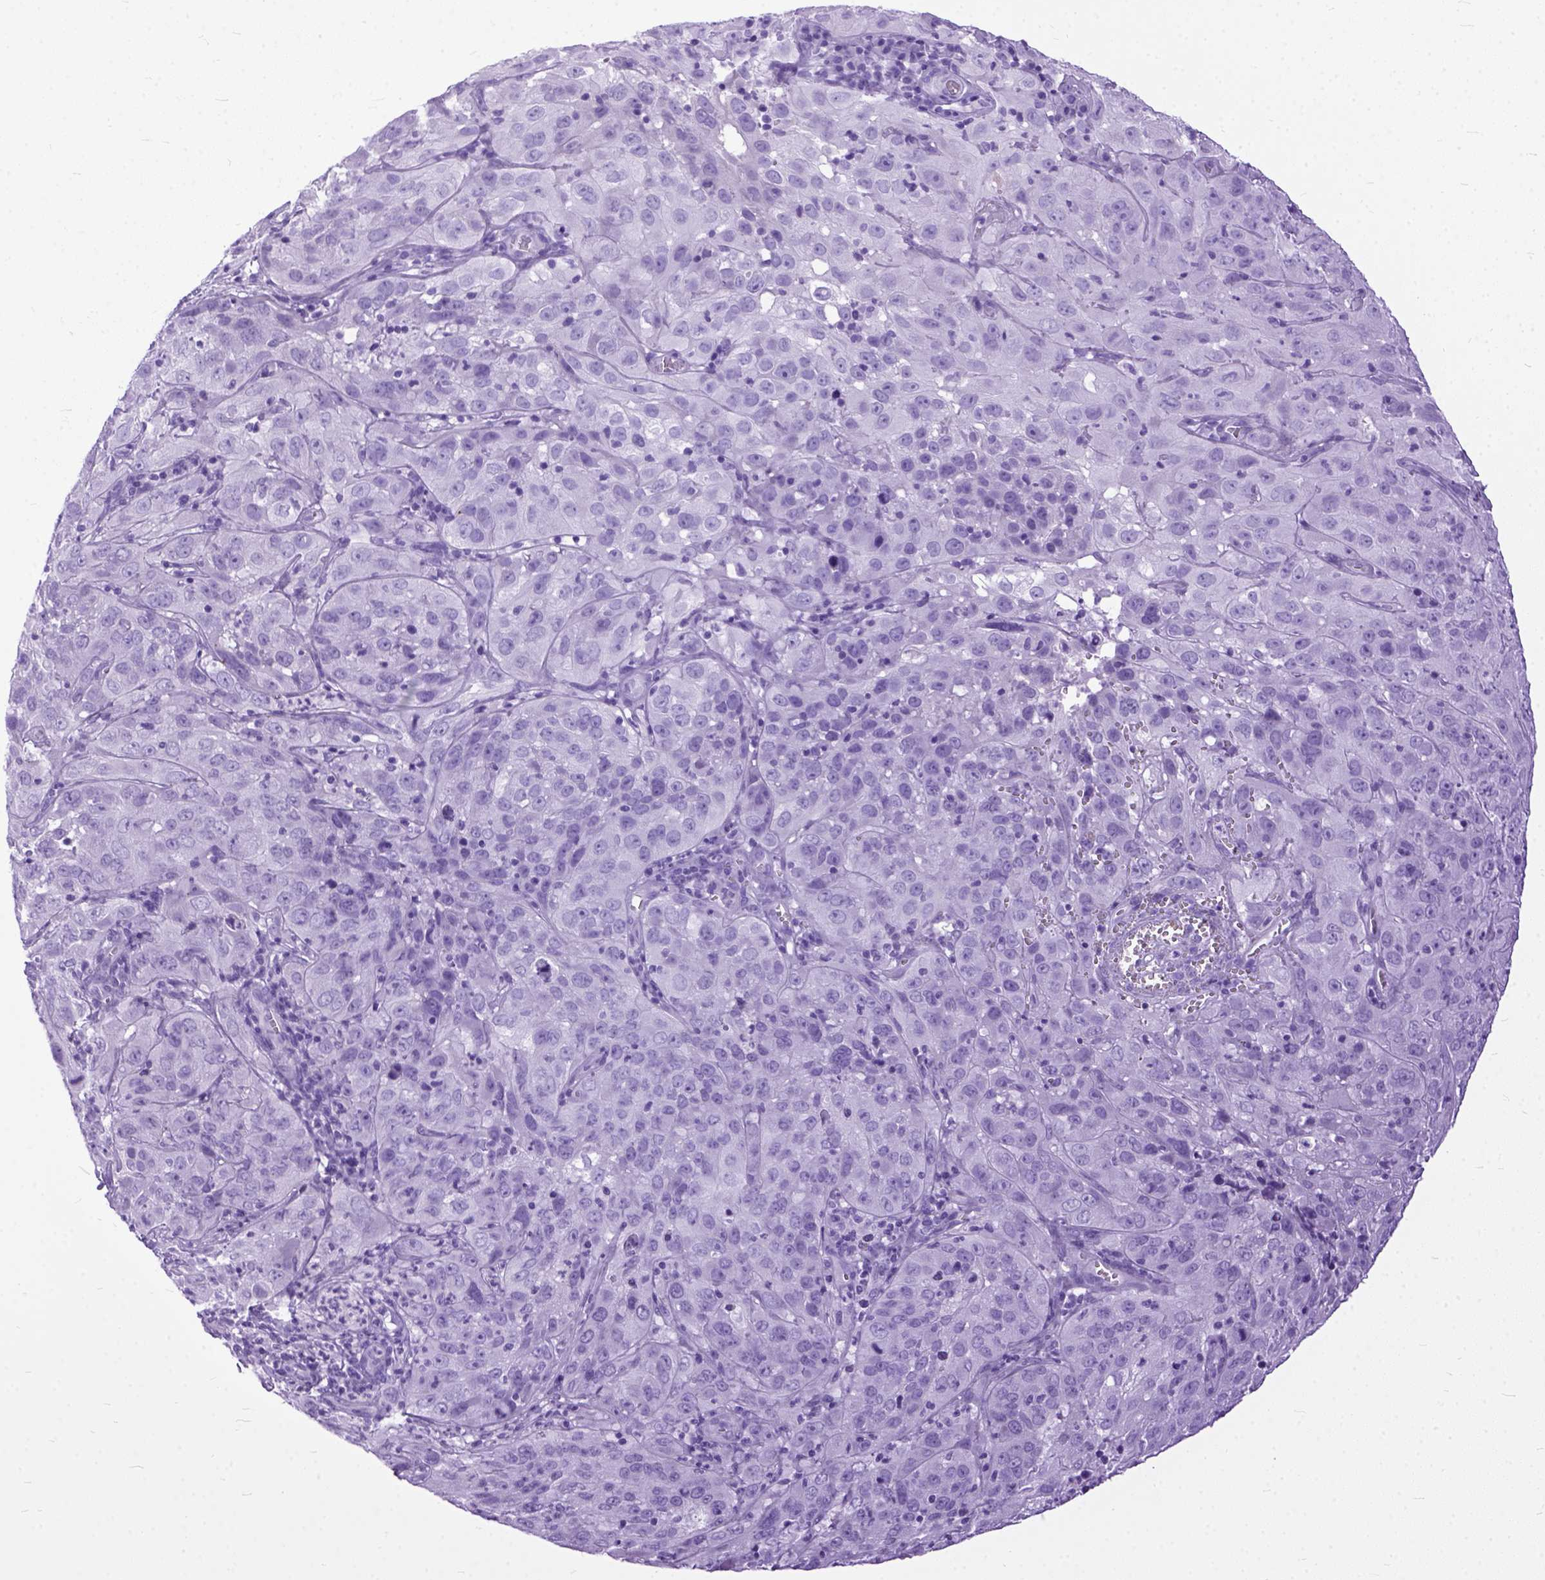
{"staining": {"intensity": "negative", "quantity": "none", "location": "none"}, "tissue": "cervical cancer", "cell_type": "Tumor cells", "image_type": "cancer", "snomed": [{"axis": "morphology", "description": "Squamous cell carcinoma, NOS"}, {"axis": "topography", "description": "Cervix"}], "caption": "Protein analysis of cervical cancer reveals no significant expression in tumor cells. (DAB immunohistochemistry (IHC) visualized using brightfield microscopy, high magnification).", "gene": "GNGT1", "patient": {"sex": "female", "age": 32}}